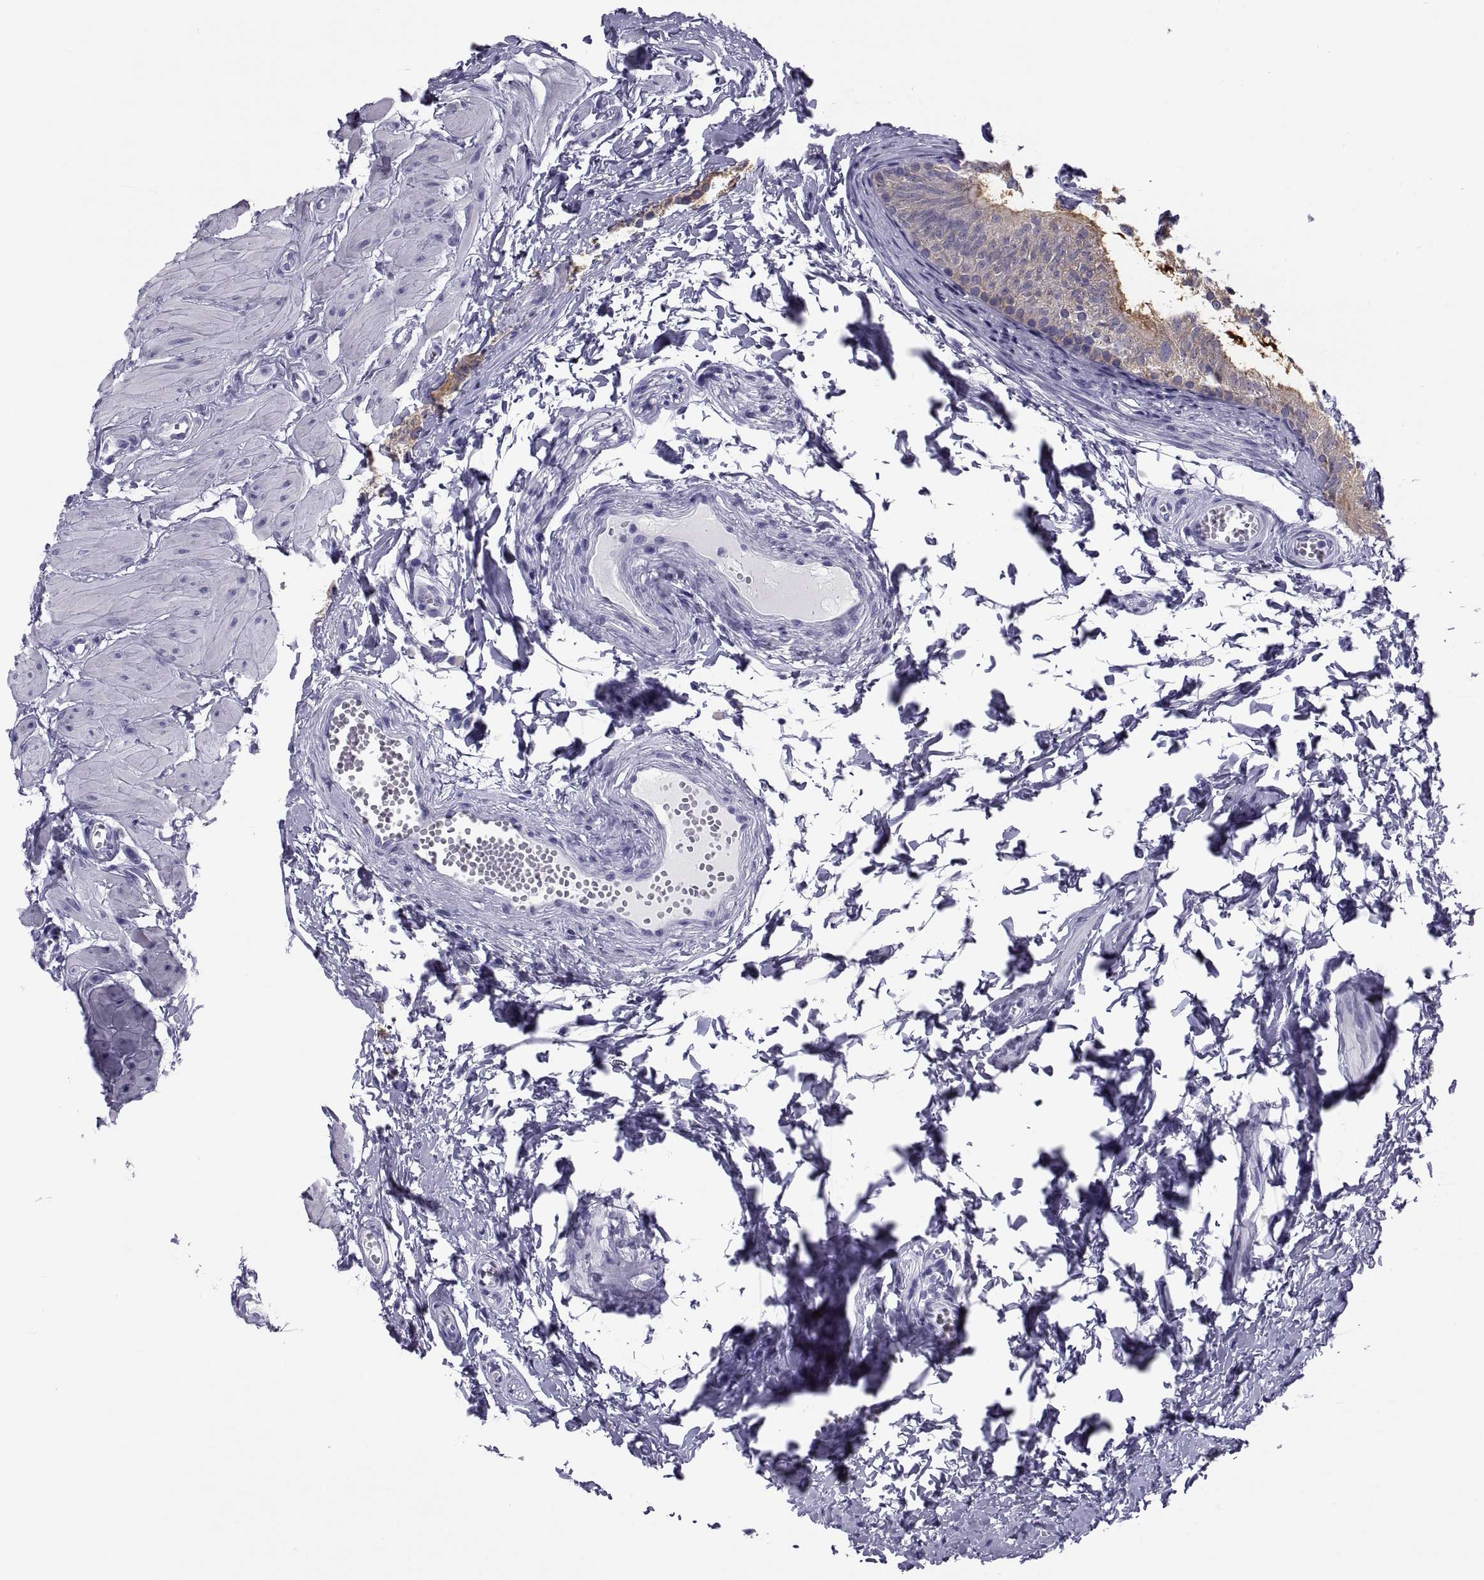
{"staining": {"intensity": "strong", "quantity": "25%-75%", "location": "cytoplasmic/membranous"}, "tissue": "epididymis", "cell_type": "Glandular cells", "image_type": "normal", "snomed": [{"axis": "morphology", "description": "Normal tissue, NOS"}, {"axis": "topography", "description": "Epididymis"}], "caption": "High-magnification brightfield microscopy of normal epididymis stained with DAB (brown) and counterstained with hematoxylin (blue). glandular cells exhibit strong cytoplasmic/membranous staining is identified in about25%-75% of cells.", "gene": "DEFB129", "patient": {"sex": "male", "age": 22}}